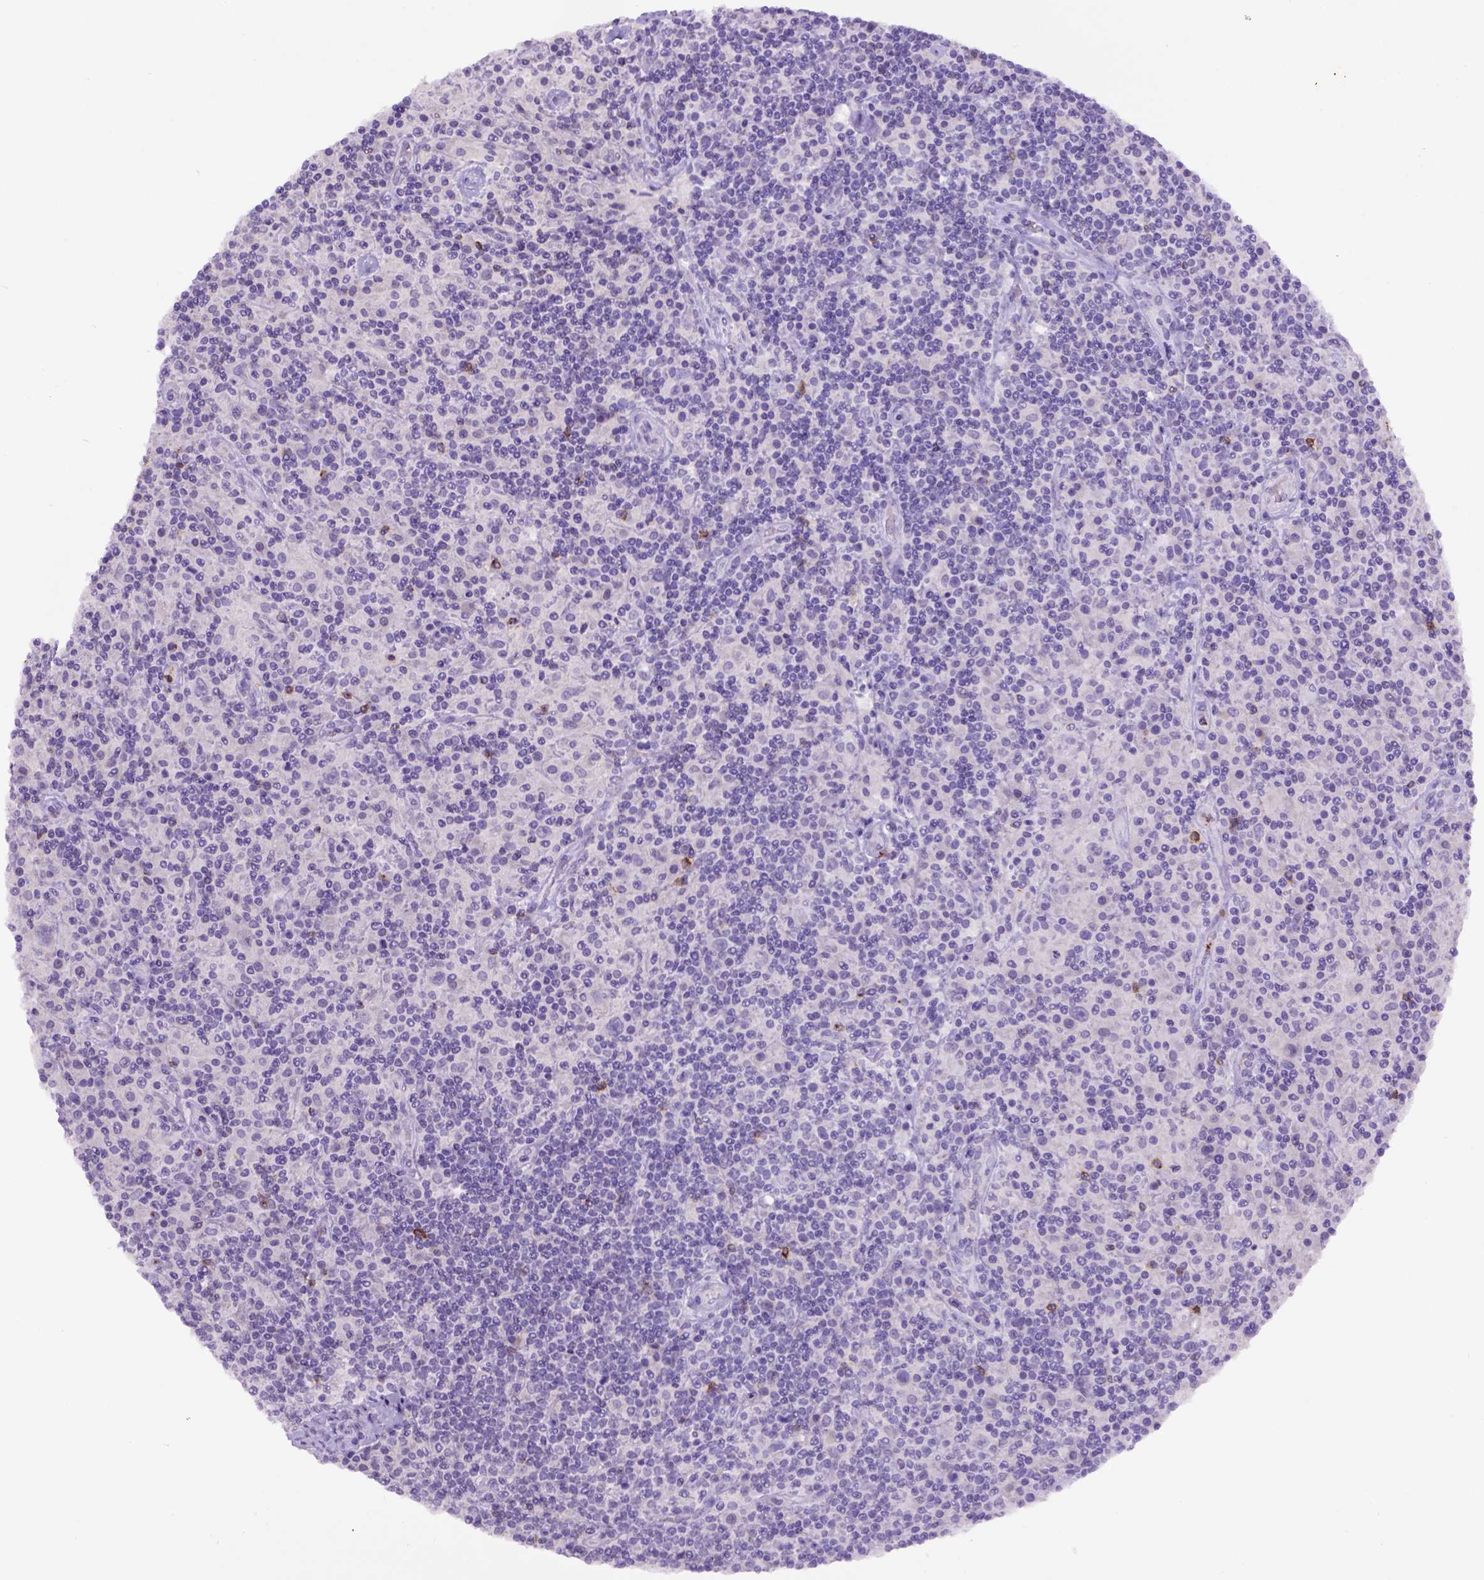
{"staining": {"intensity": "negative", "quantity": "none", "location": "none"}, "tissue": "lymphoma", "cell_type": "Tumor cells", "image_type": "cancer", "snomed": [{"axis": "morphology", "description": "Hodgkin's disease, NOS"}, {"axis": "topography", "description": "Lymph node"}], "caption": "Immunohistochemistry photomicrograph of neoplastic tissue: lymphoma stained with DAB (3,3'-diaminobenzidine) shows no significant protein positivity in tumor cells.", "gene": "B3GAT1", "patient": {"sex": "male", "age": 70}}